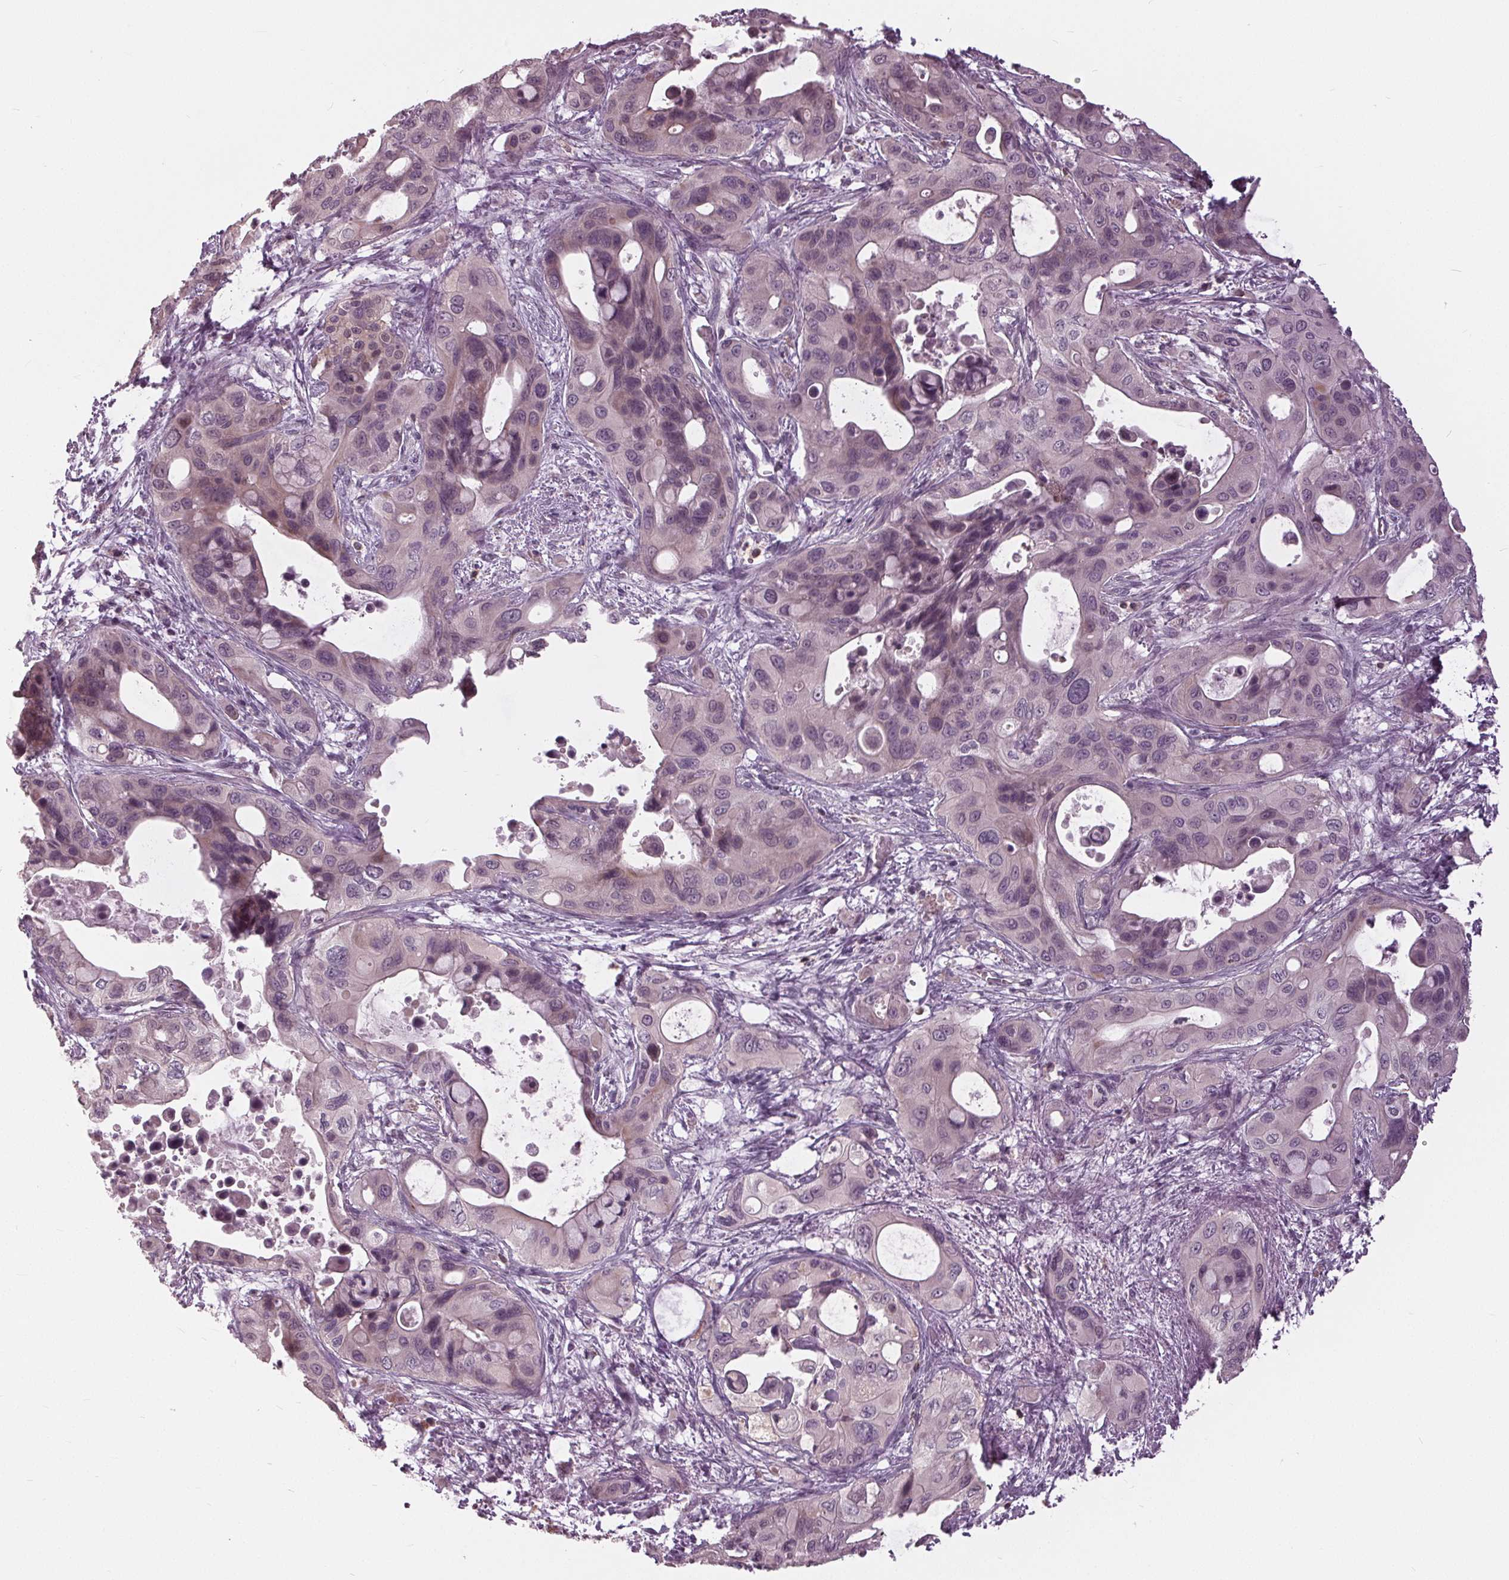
{"staining": {"intensity": "negative", "quantity": "none", "location": "none"}, "tissue": "pancreatic cancer", "cell_type": "Tumor cells", "image_type": "cancer", "snomed": [{"axis": "morphology", "description": "Adenocarcinoma, NOS"}, {"axis": "topography", "description": "Pancreas"}], "caption": "IHC histopathology image of neoplastic tissue: human pancreatic adenocarcinoma stained with DAB exhibits no significant protein staining in tumor cells.", "gene": "SIGLEC6", "patient": {"sex": "male", "age": 71}}